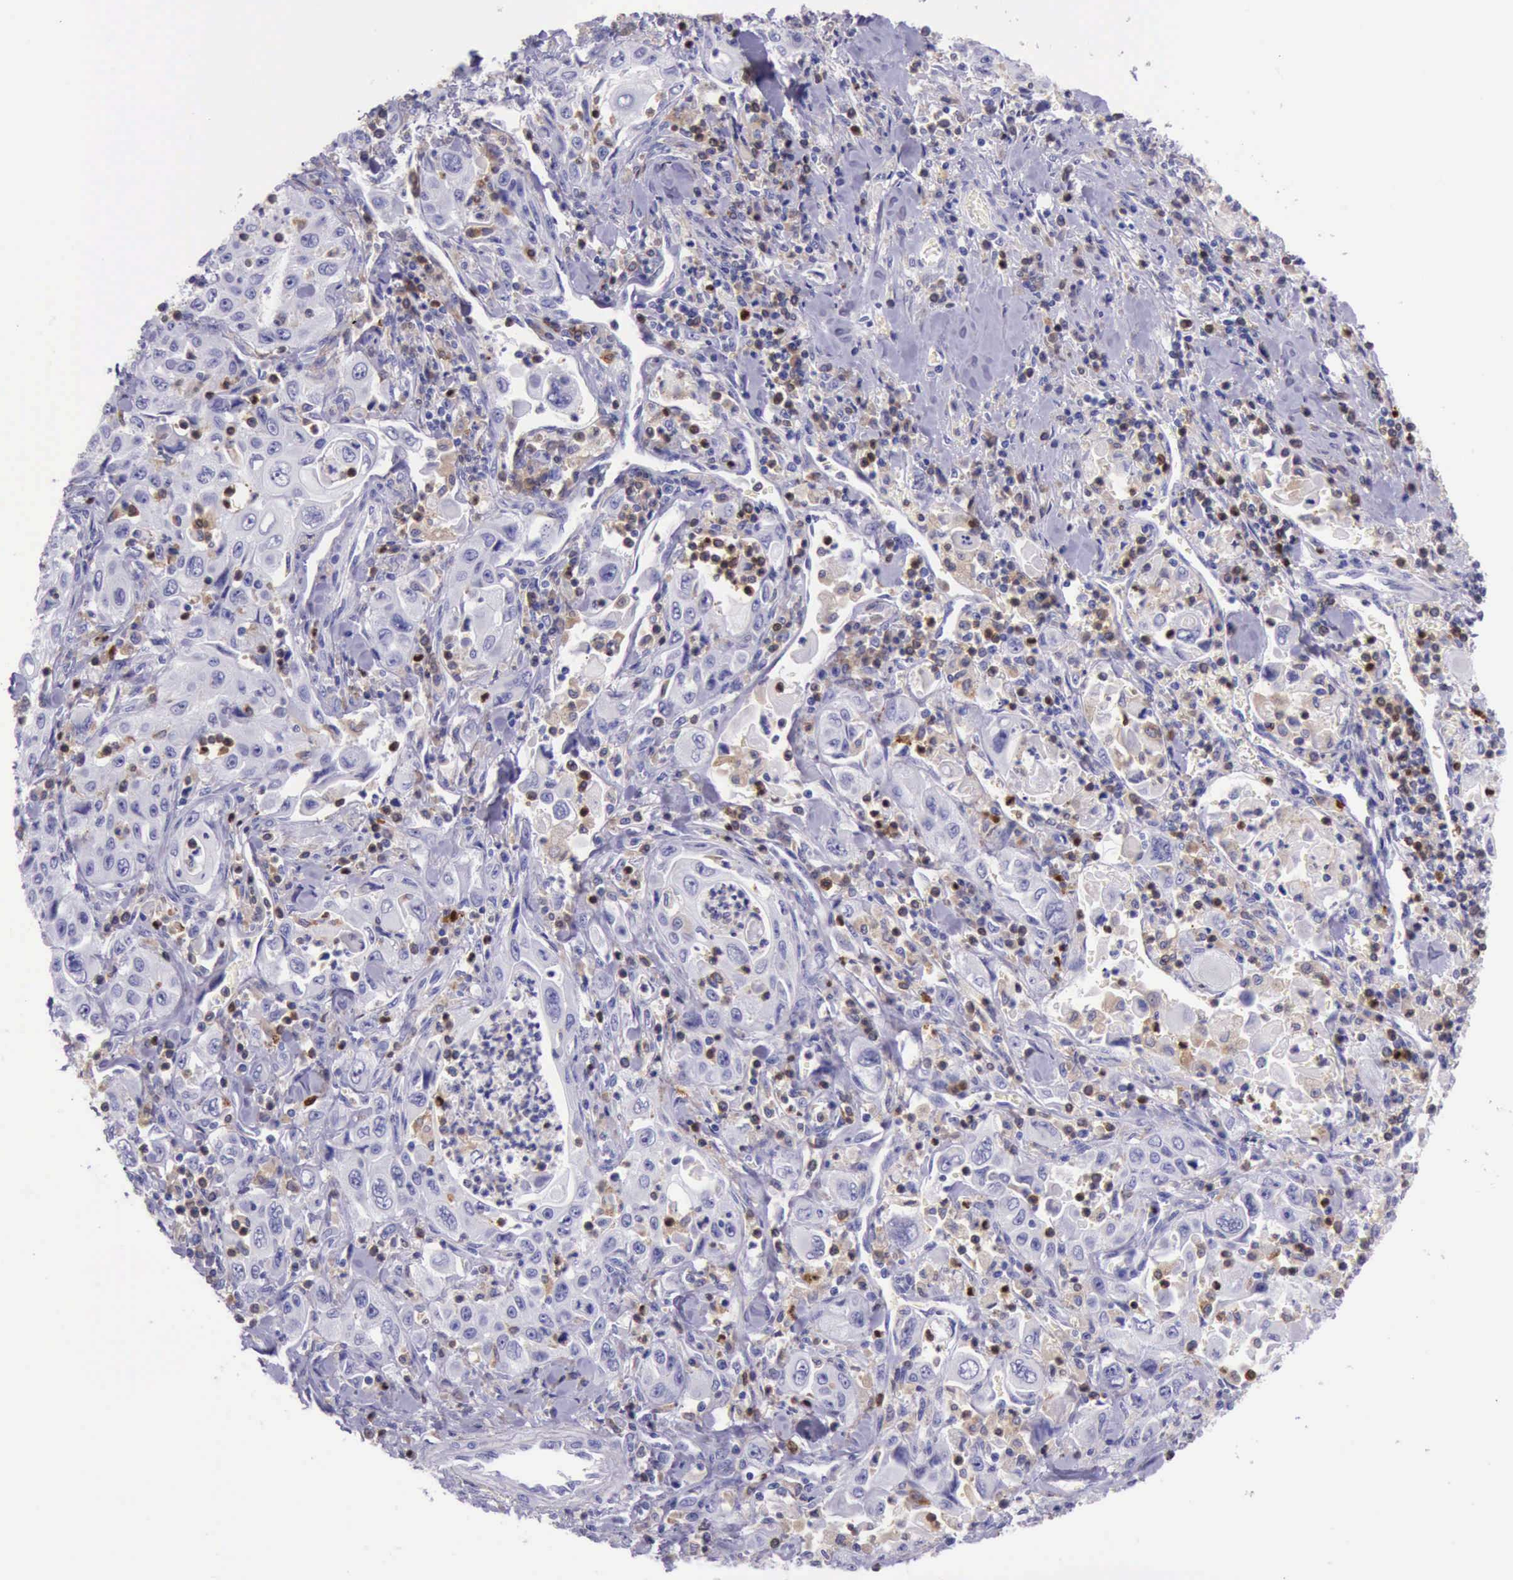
{"staining": {"intensity": "negative", "quantity": "none", "location": "none"}, "tissue": "pancreatic cancer", "cell_type": "Tumor cells", "image_type": "cancer", "snomed": [{"axis": "morphology", "description": "Adenocarcinoma, NOS"}, {"axis": "topography", "description": "Pancreas"}], "caption": "Tumor cells are negative for protein expression in human pancreatic cancer. (Brightfield microscopy of DAB IHC at high magnification).", "gene": "BTK", "patient": {"sex": "male", "age": 70}}